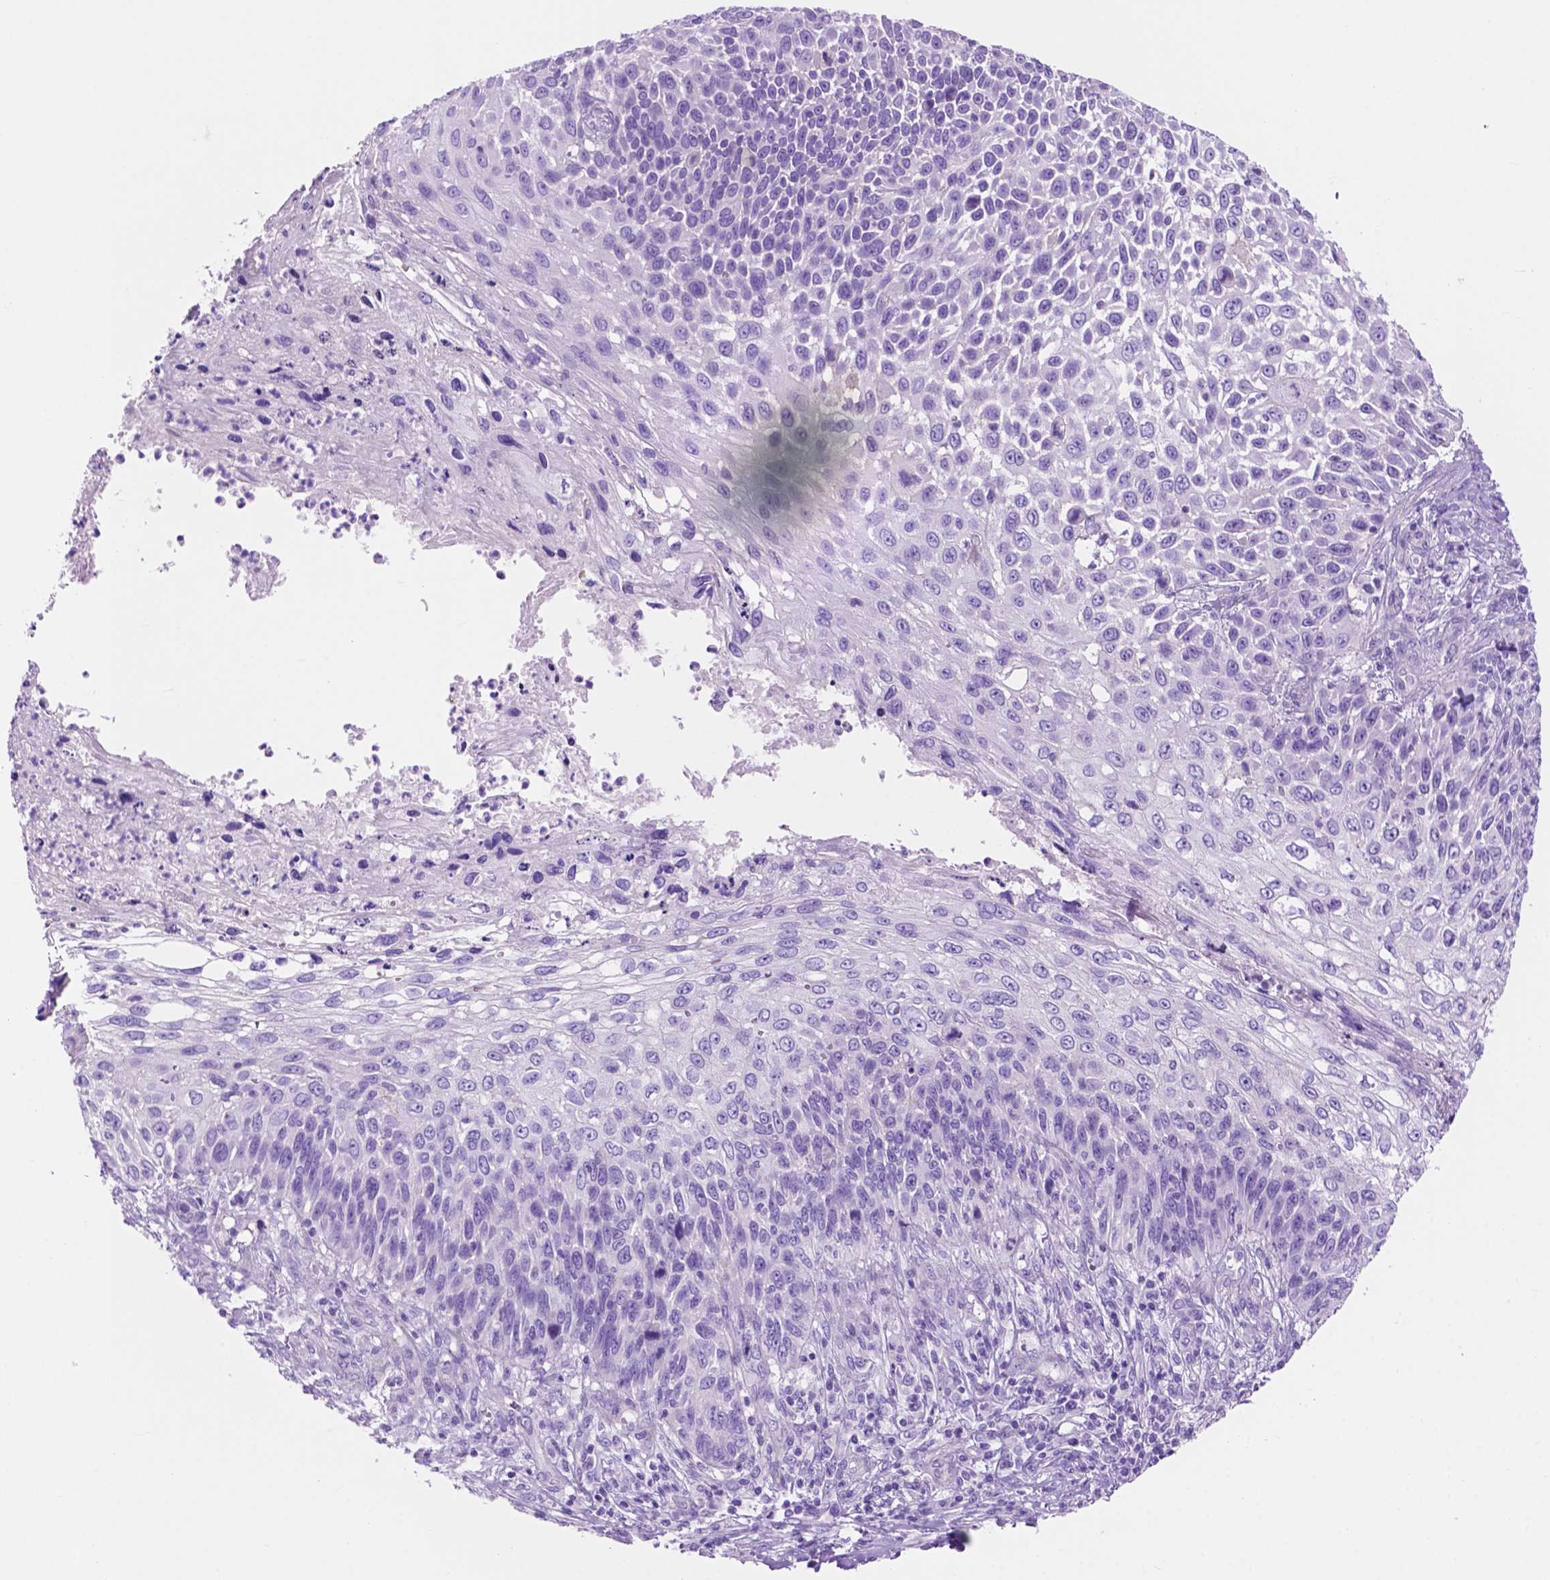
{"staining": {"intensity": "negative", "quantity": "none", "location": "none"}, "tissue": "skin cancer", "cell_type": "Tumor cells", "image_type": "cancer", "snomed": [{"axis": "morphology", "description": "Squamous cell carcinoma, NOS"}, {"axis": "topography", "description": "Skin"}], "caption": "This is an immunohistochemistry histopathology image of human skin cancer (squamous cell carcinoma). There is no positivity in tumor cells.", "gene": "IGFN1", "patient": {"sex": "male", "age": 92}}